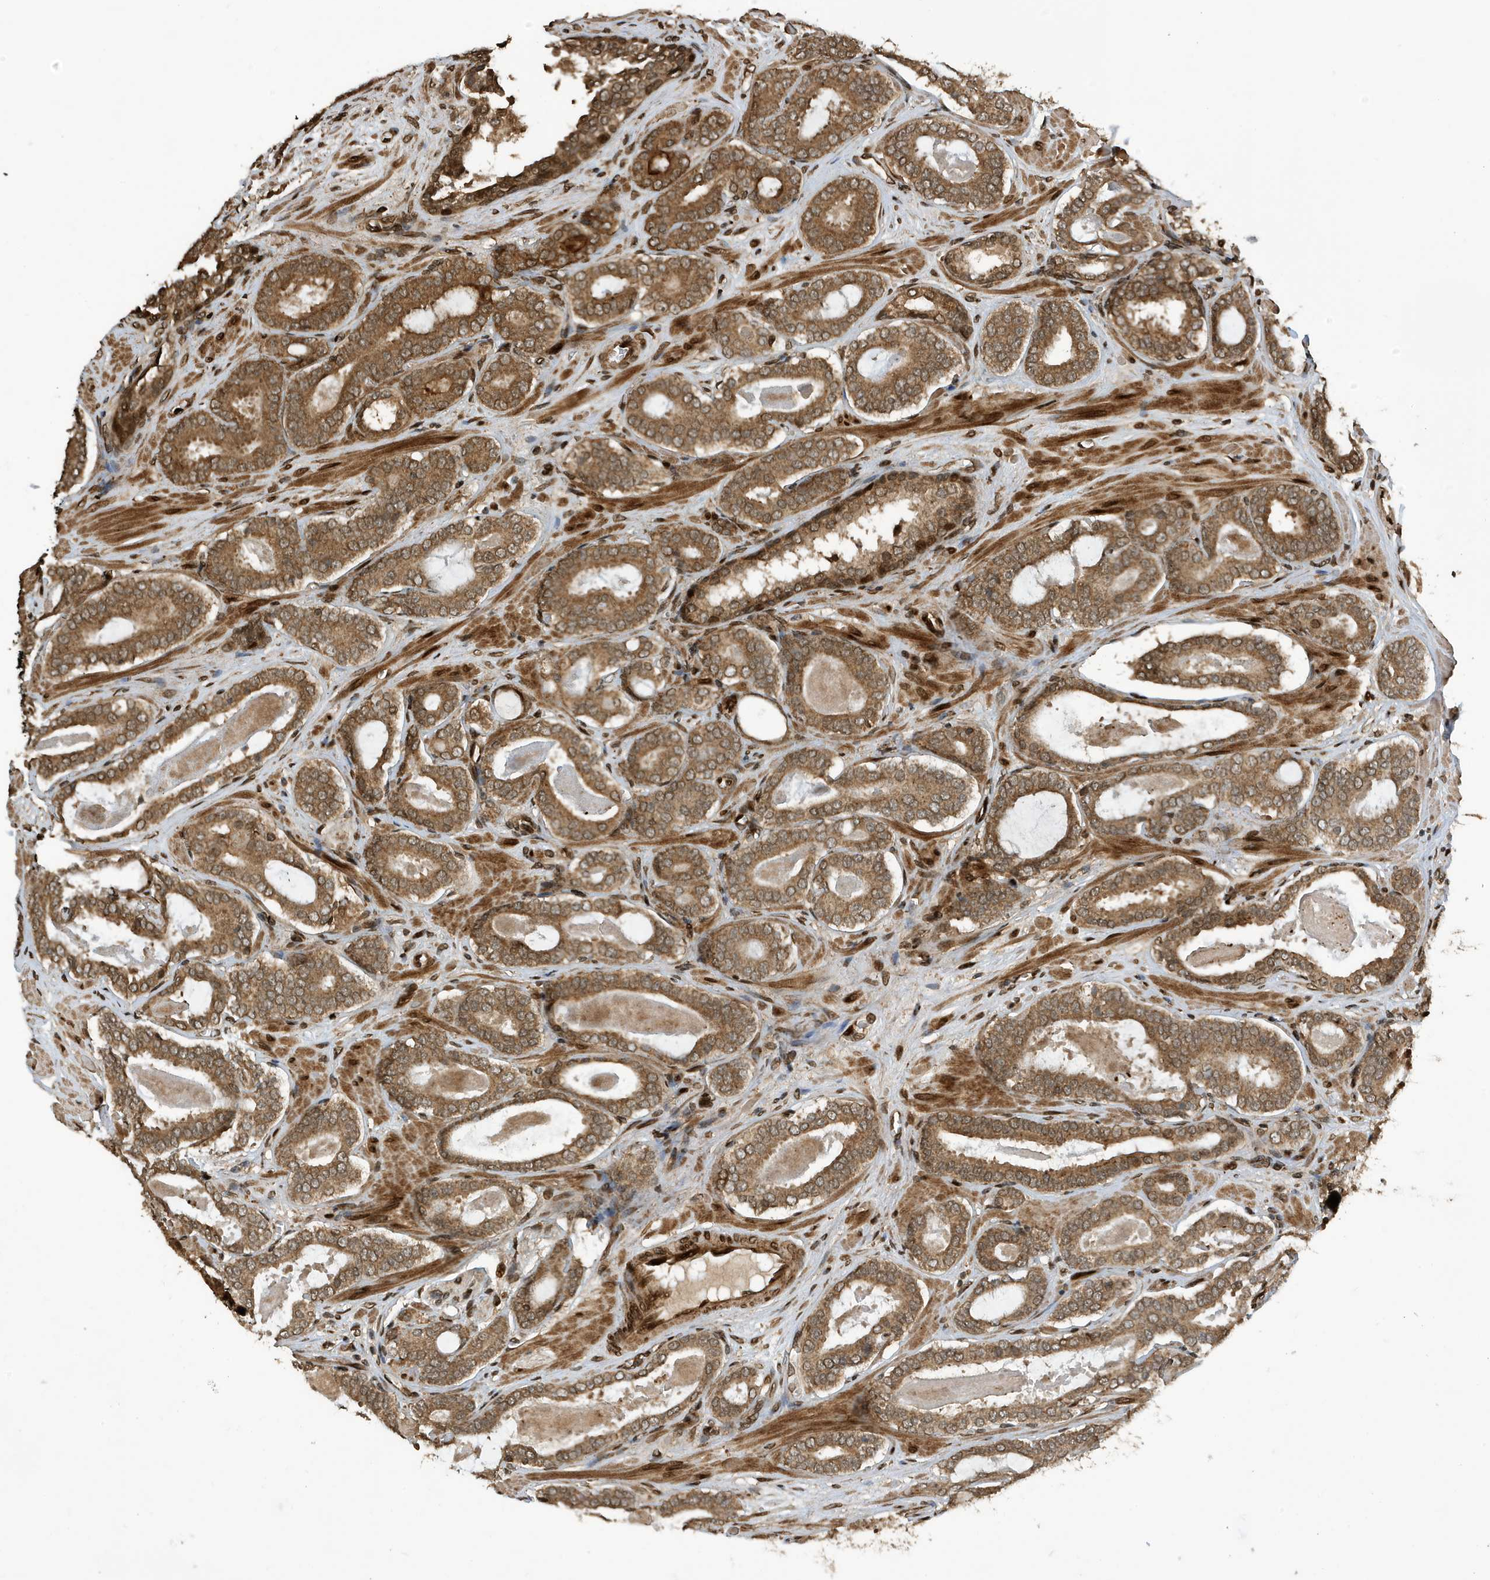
{"staining": {"intensity": "moderate", "quantity": ">75%", "location": "cytoplasmic/membranous"}, "tissue": "prostate cancer", "cell_type": "Tumor cells", "image_type": "cancer", "snomed": [{"axis": "morphology", "description": "Adenocarcinoma, High grade"}, {"axis": "topography", "description": "Prostate"}], "caption": "Moderate cytoplasmic/membranous expression is appreciated in about >75% of tumor cells in prostate cancer (adenocarcinoma (high-grade)).", "gene": "DUSP18", "patient": {"sex": "male", "age": 60}}